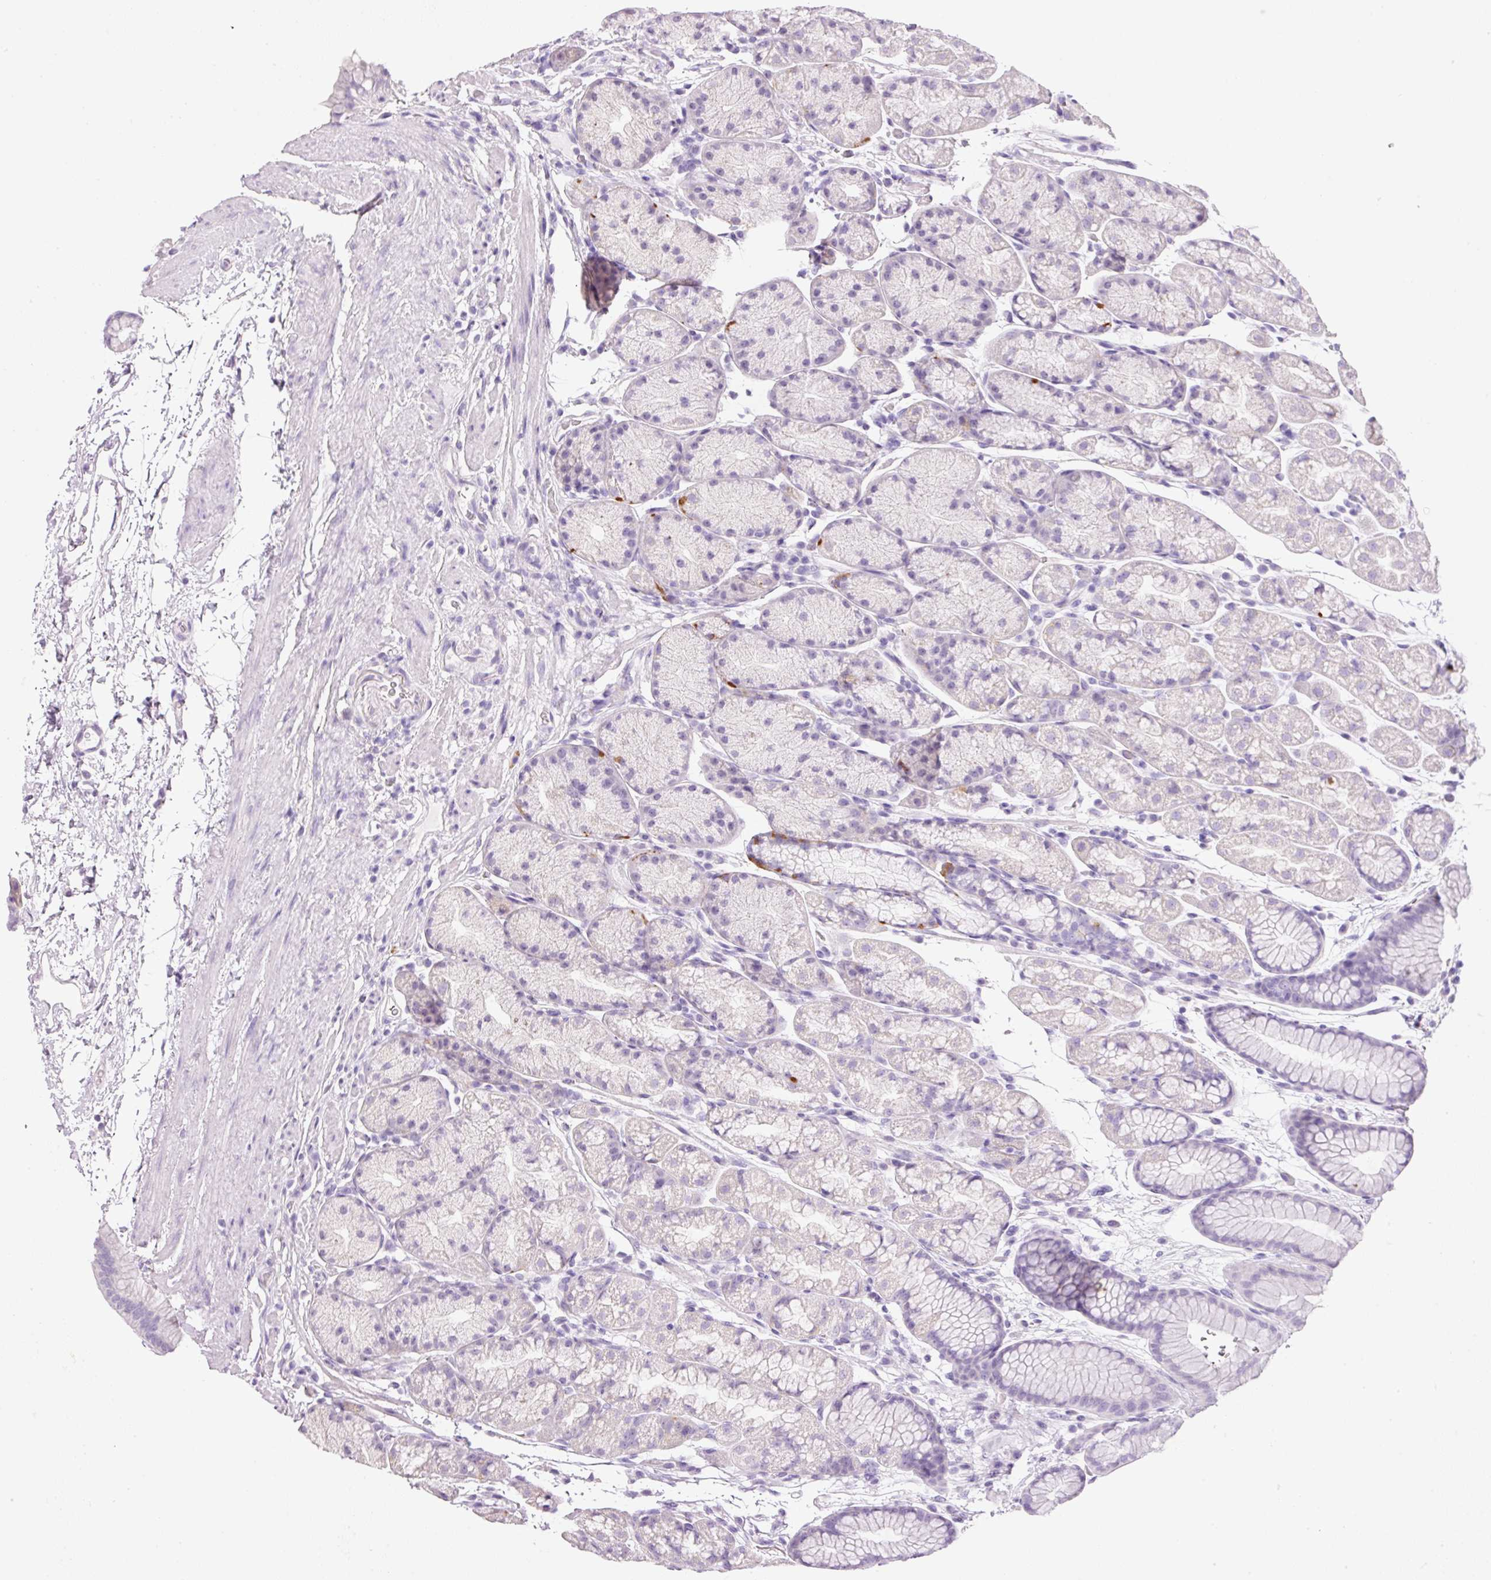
{"staining": {"intensity": "negative", "quantity": "none", "location": "none"}, "tissue": "stomach", "cell_type": "Glandular cells", "image_type": "normal", "snomed": [{"axis": "morphology", "description": "Normal tissue, NOS"}, {"axis": "topography", "description": "Stomach, lower"}], "caption": "Human stomach stained for a protein using immunohistochemistry (IHC) exhibits no expression in glandular cells.", "gene": "BSND", "patient": {"sex": "male", "age": 67}}